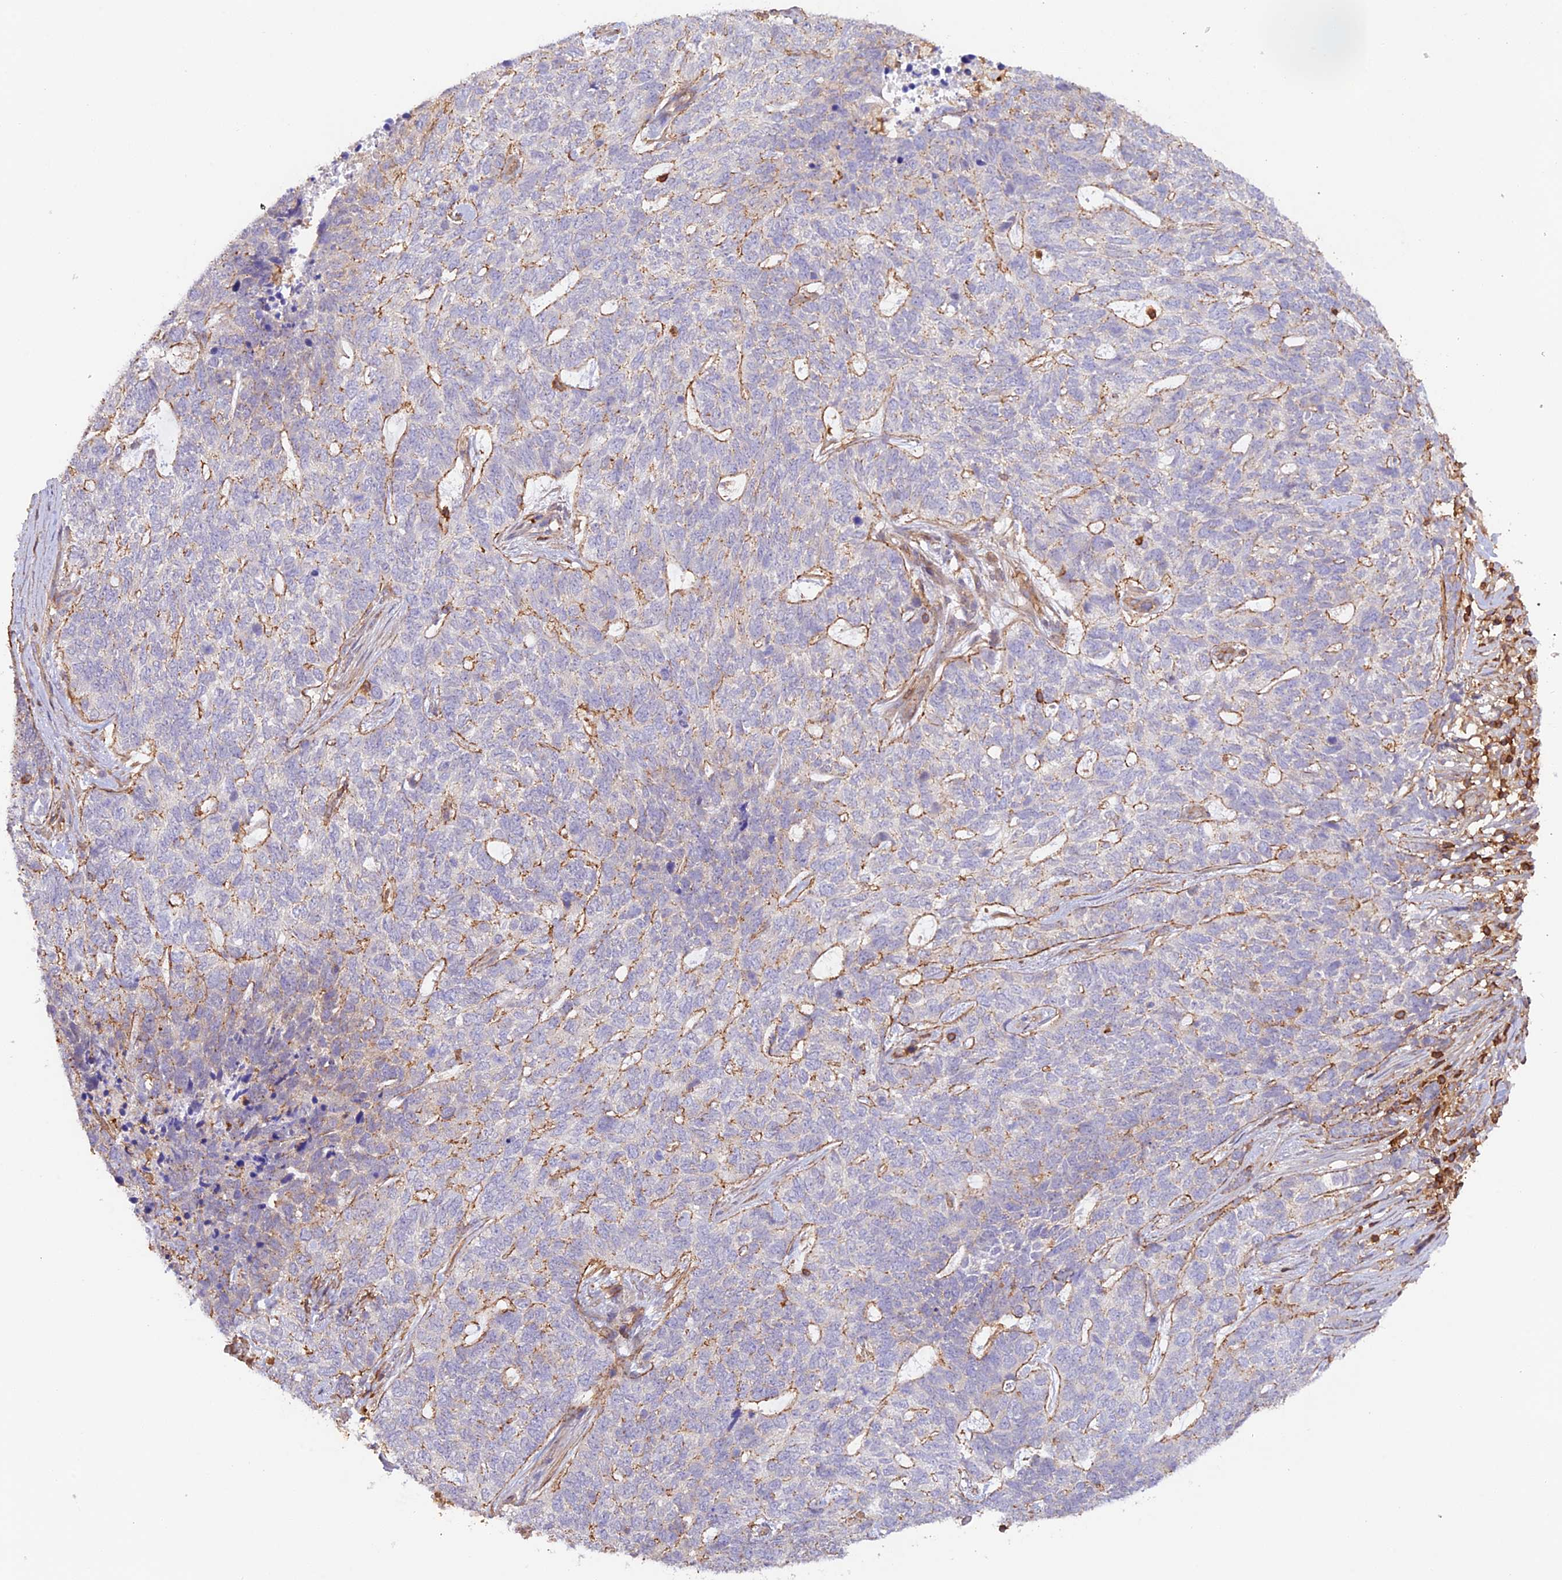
{"staining": {"intensity": "moderate", "quantity": "<25%", "location": "cytoplasmic/membranous"}, "tissue": "skin cancer", "cell_type": "Tumor cells", "image_type": "cancer", "snomed": [{"axis": "morphology", "description": "Basal cell carcinoma"}, {"axis": "topography", "description": "Skin"}], "caption": "A brown stain shows moderate cytoplasmic/membranous staining of a protein in basal cell carcinoma (skin) tumor cells.", "gene": "DENND1C", "patient": {"sex": "female", "age": 65}}